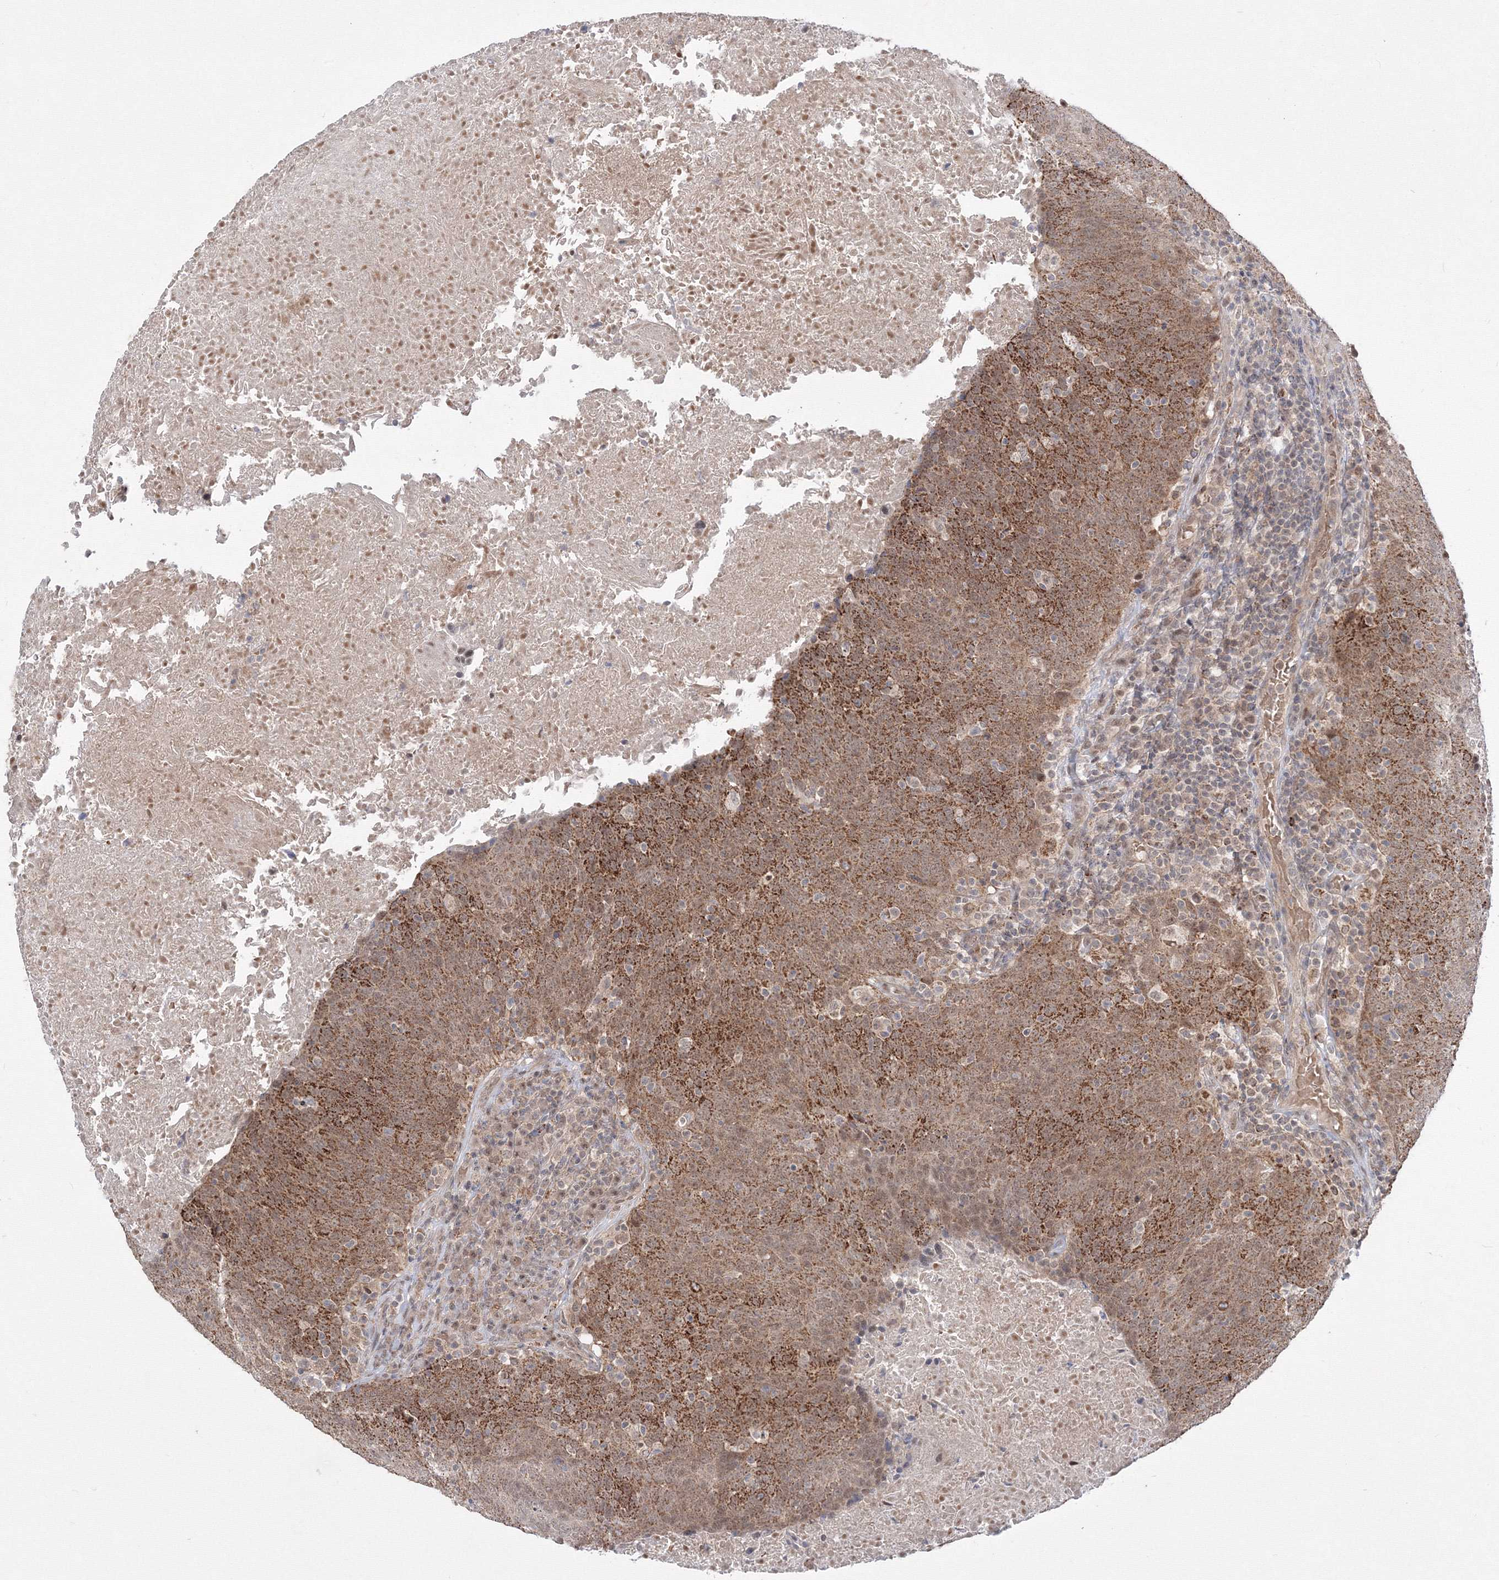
{"staining": {"intensity": "moderate", "quantity": ">75%", "location": "cytoplasmic/membranous"}, "tissue": "head and neck cancer", "cell_type": "Tumor cells", "image_type": "cancer", "snomed": [{"axis": "morphology", "description": "Squamous cell carcinoma, NOS"}, {"axis": "morphology", "description": "Squamous cell carcinoma, metastatic, NOS"}, {"axis": "topography", "description": "Lymph node"}, {"axis": "topography", "description": "Head-Neck"}], "caption": "Moderate cytoplasmic/membranous expression is seen in approximately >75% of tumor cells in head and neck metastatic squamous cell carcinoma.", "gene": "COPS4", "patient": {"sex": "male", "age": 62}}